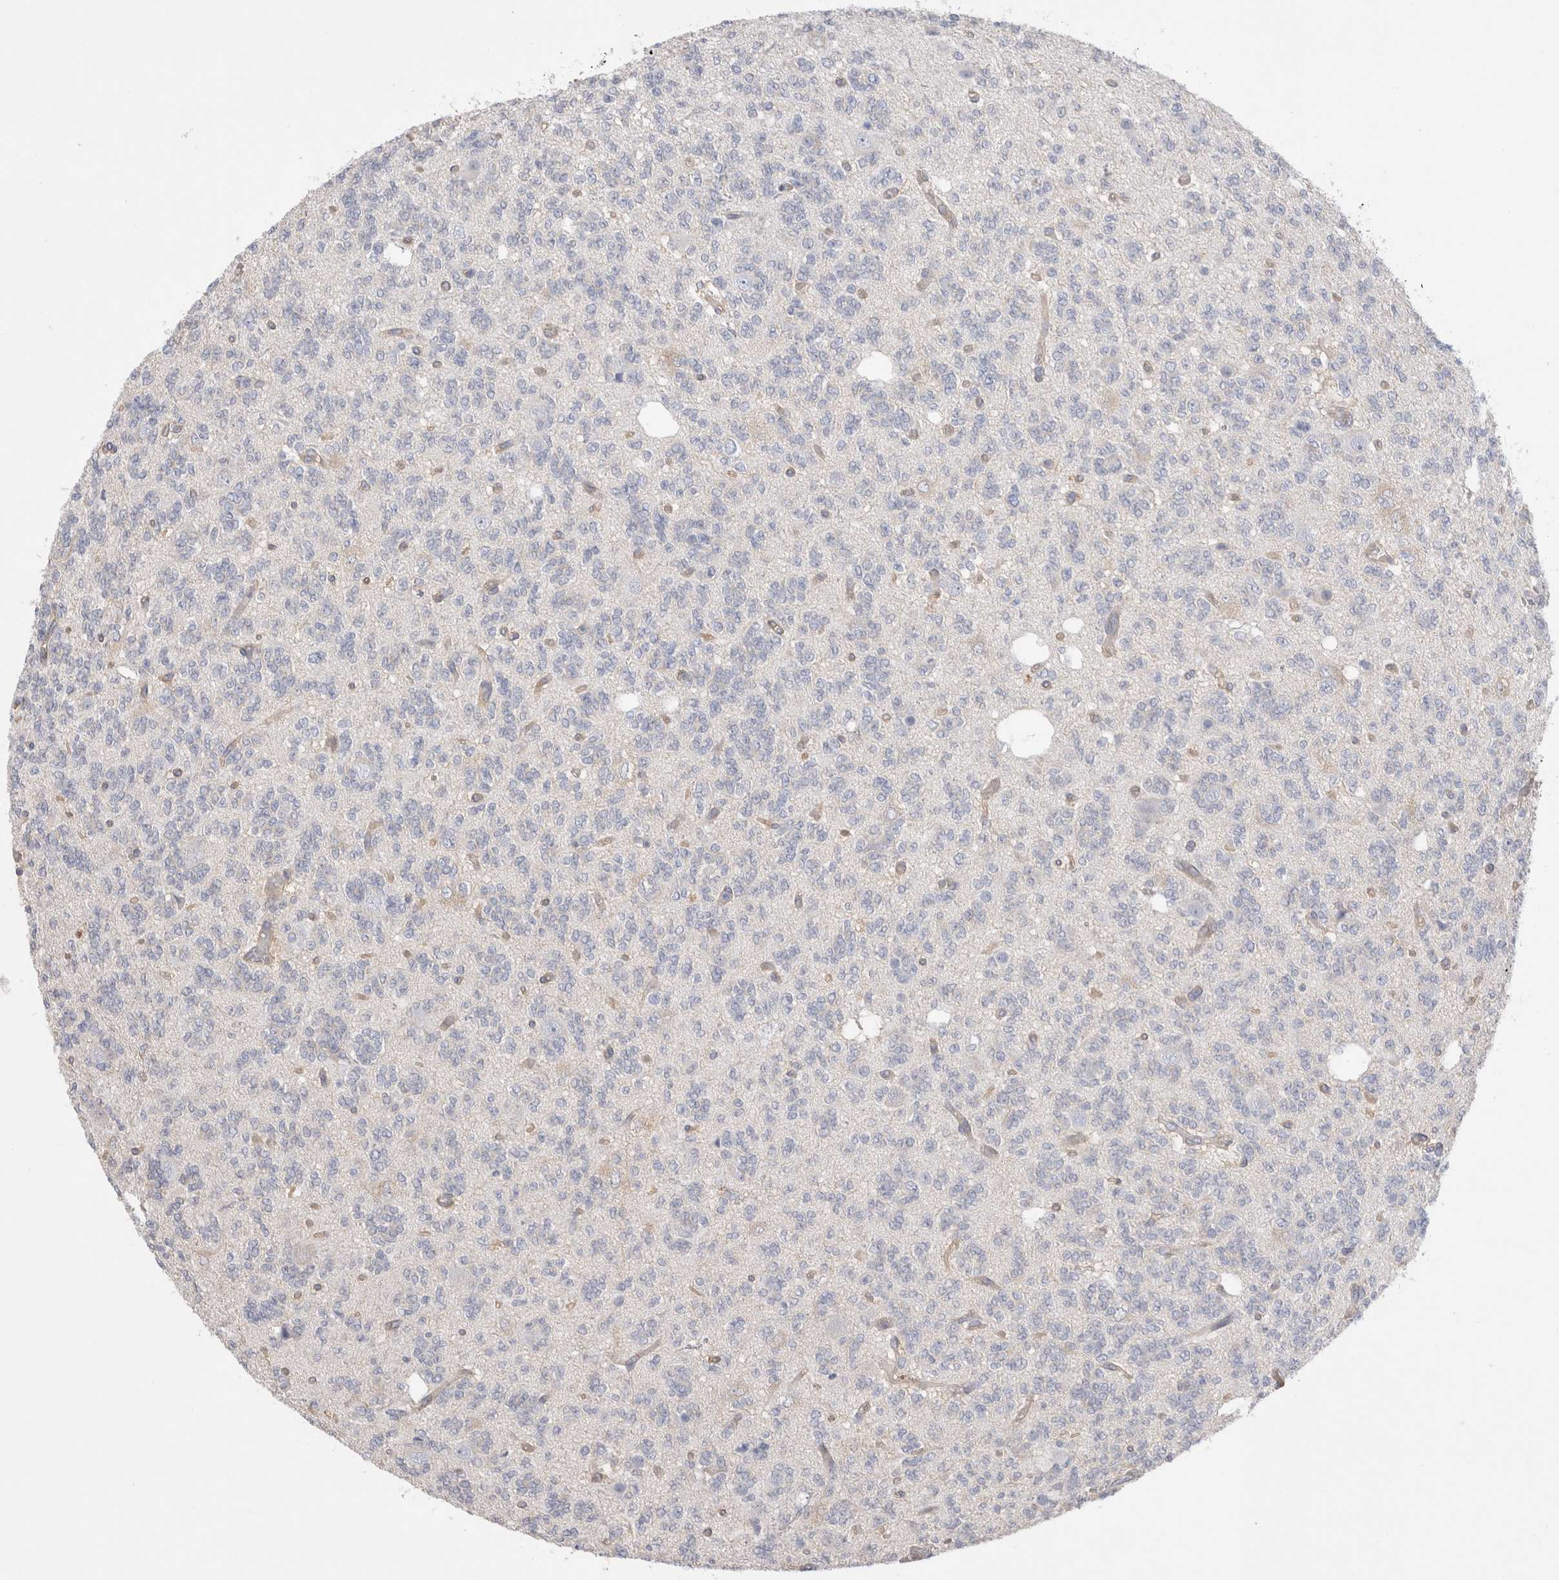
{"staining": {"intensity": "negative", "quantity": "none", "location": "none"}, "tissue": "glioma", "cell_type": "Tumor cells", "image_type": "cancer", "snomed": [{"axis": "morphology", "description": "Glioma, malignant, Low grade"}, {"axis": "topography", "description": "Brain"}], "caption": "Immunohistochemistry photomicrograph of malignant glioma (low-grade) stained for a protein (brown), which exhibits no staining in tumor cells.", "gene": "CAPN2", "patient": {"sex": "male", "age": 38}}